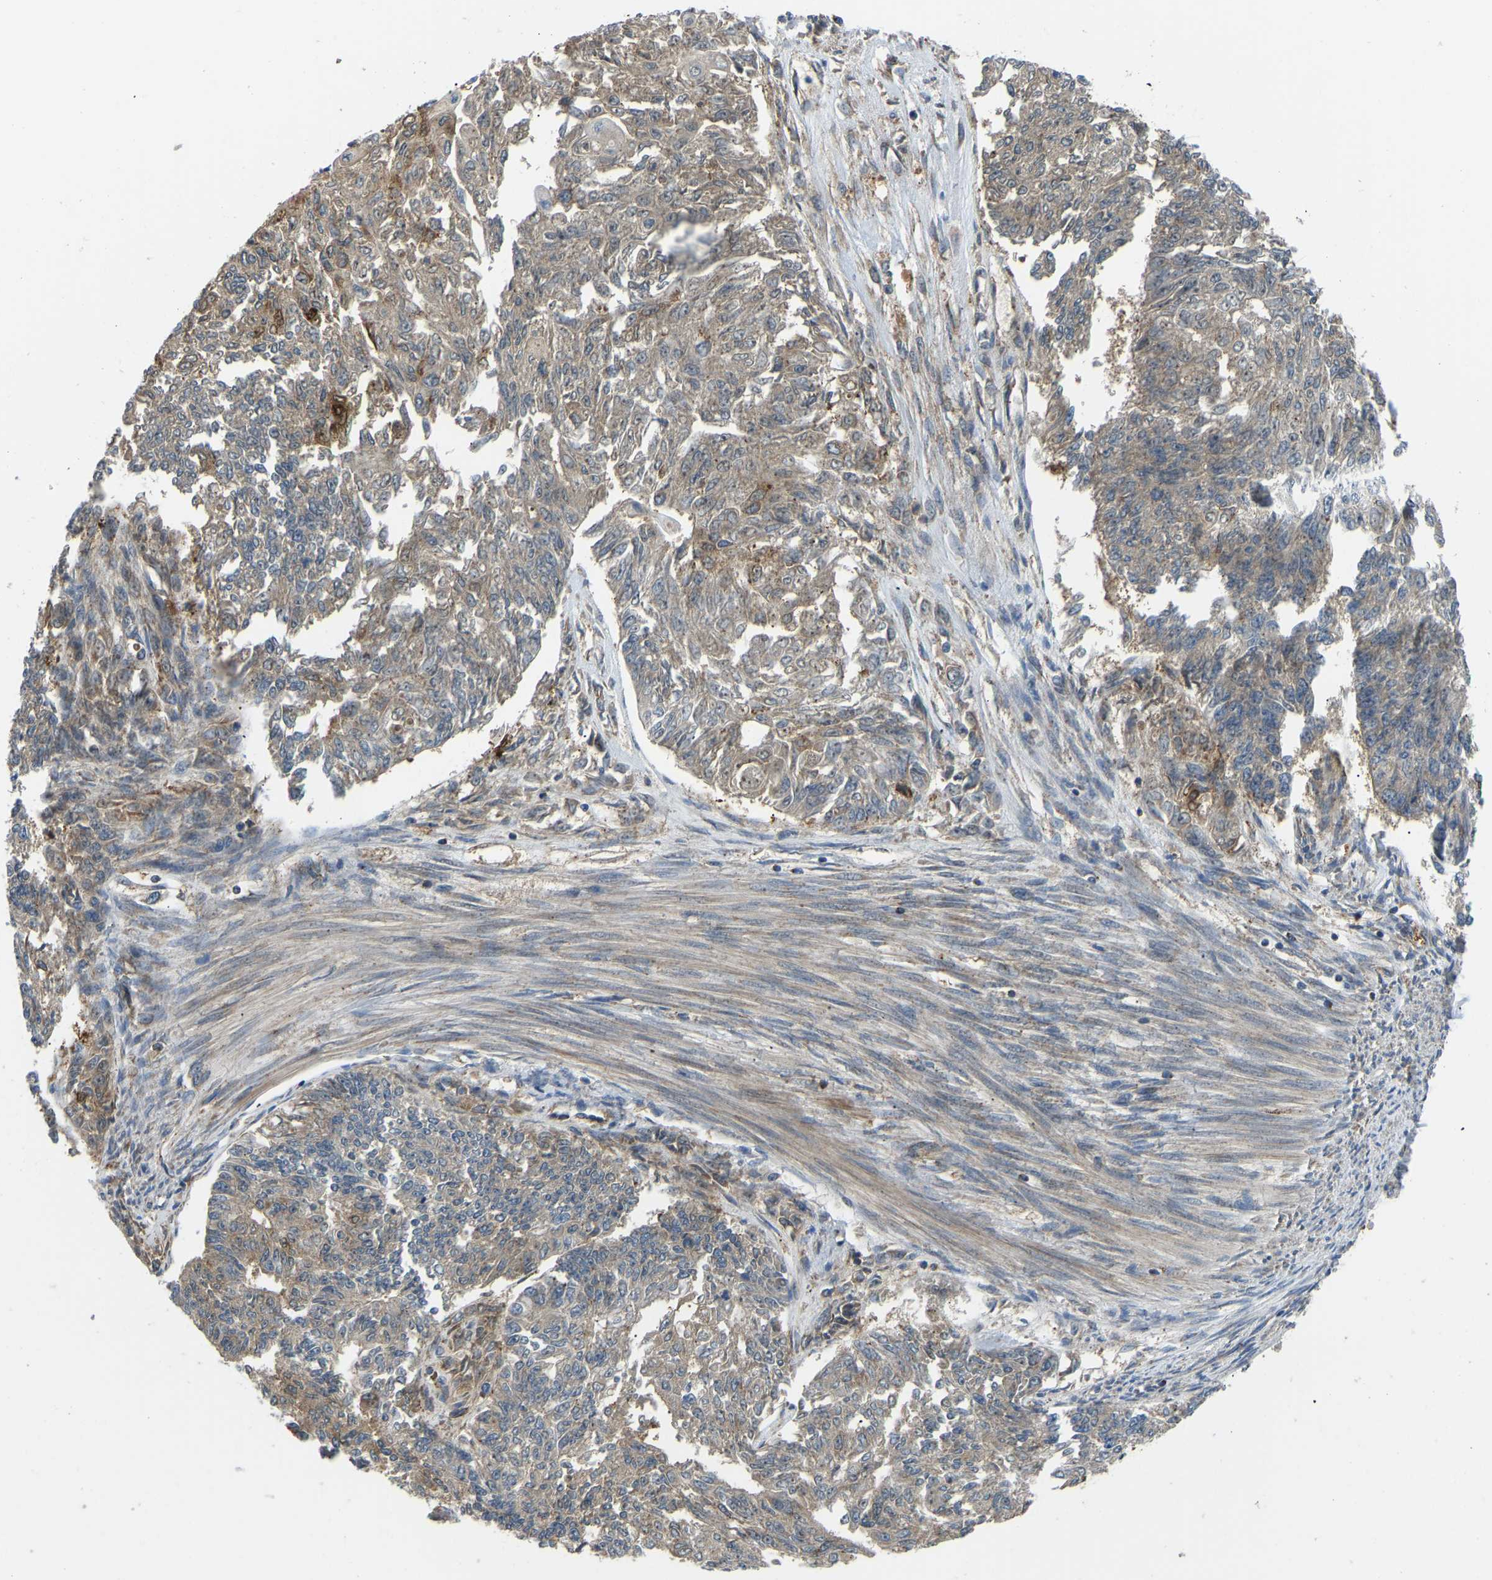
{"staining": {"intensity": "weak", "quantity": ">75%", "location": "cytoplasmic/membranous"}, "tissue": "endometrial cancer", "cell_type": "Tumor cells", "image_type": "cancer", "snomed": [{"axis": "morphology", "description": "Adenocarcinoma, NOS"}, {"axis": "topography", "description": "Endometrium"}], "caption": "Tumor cells reveal low levels of weak cytoplasmic/membranous staining in approximately >75% of cells in endometrial cancer.", "gene": "RBP1", "patient": {"sex": "female", "age": 32}}